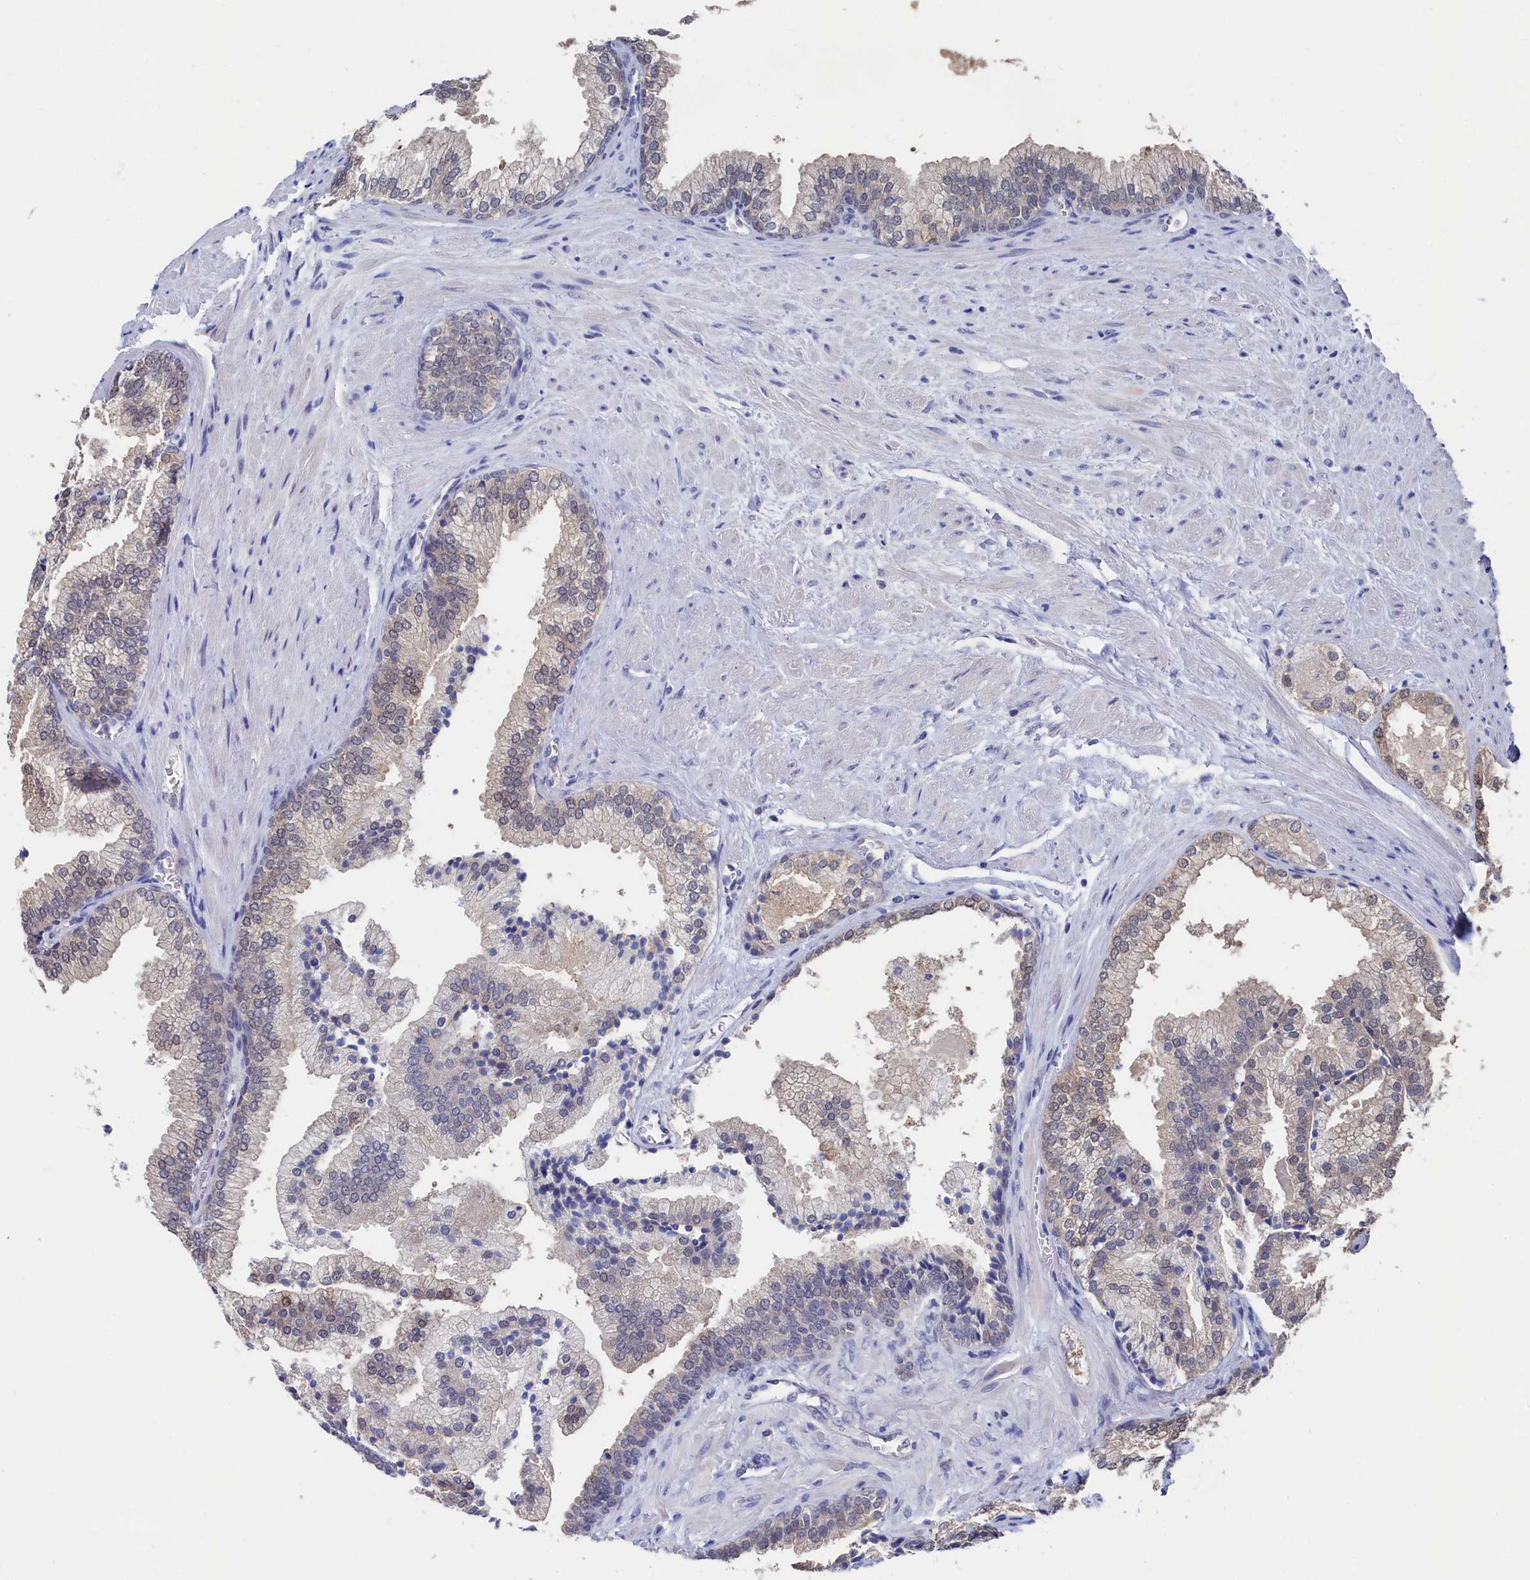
{"staining": {"intensity": "weak", "quantity": "25%-75%", "location": "cytoplasmic/membranous,nuclear"}, "tissue": "prostate", "cell_type": "Glandular cells", "image_type": "normal", "snomed": [{"axis": "morphology", "description": "Normal tissue, NOS"}, {"axis": "topography", "description": "Prostate"}], "caption": "Immunohistochemical staining of unremarkable prostate demonstrates 25%-75% levels of weak cytoplasmic/membranous,nuclear protein staining in about 25%-75% of glandular cells.", "gene": "C11orf54", "patient": {"sex": "male", "age": 76}}